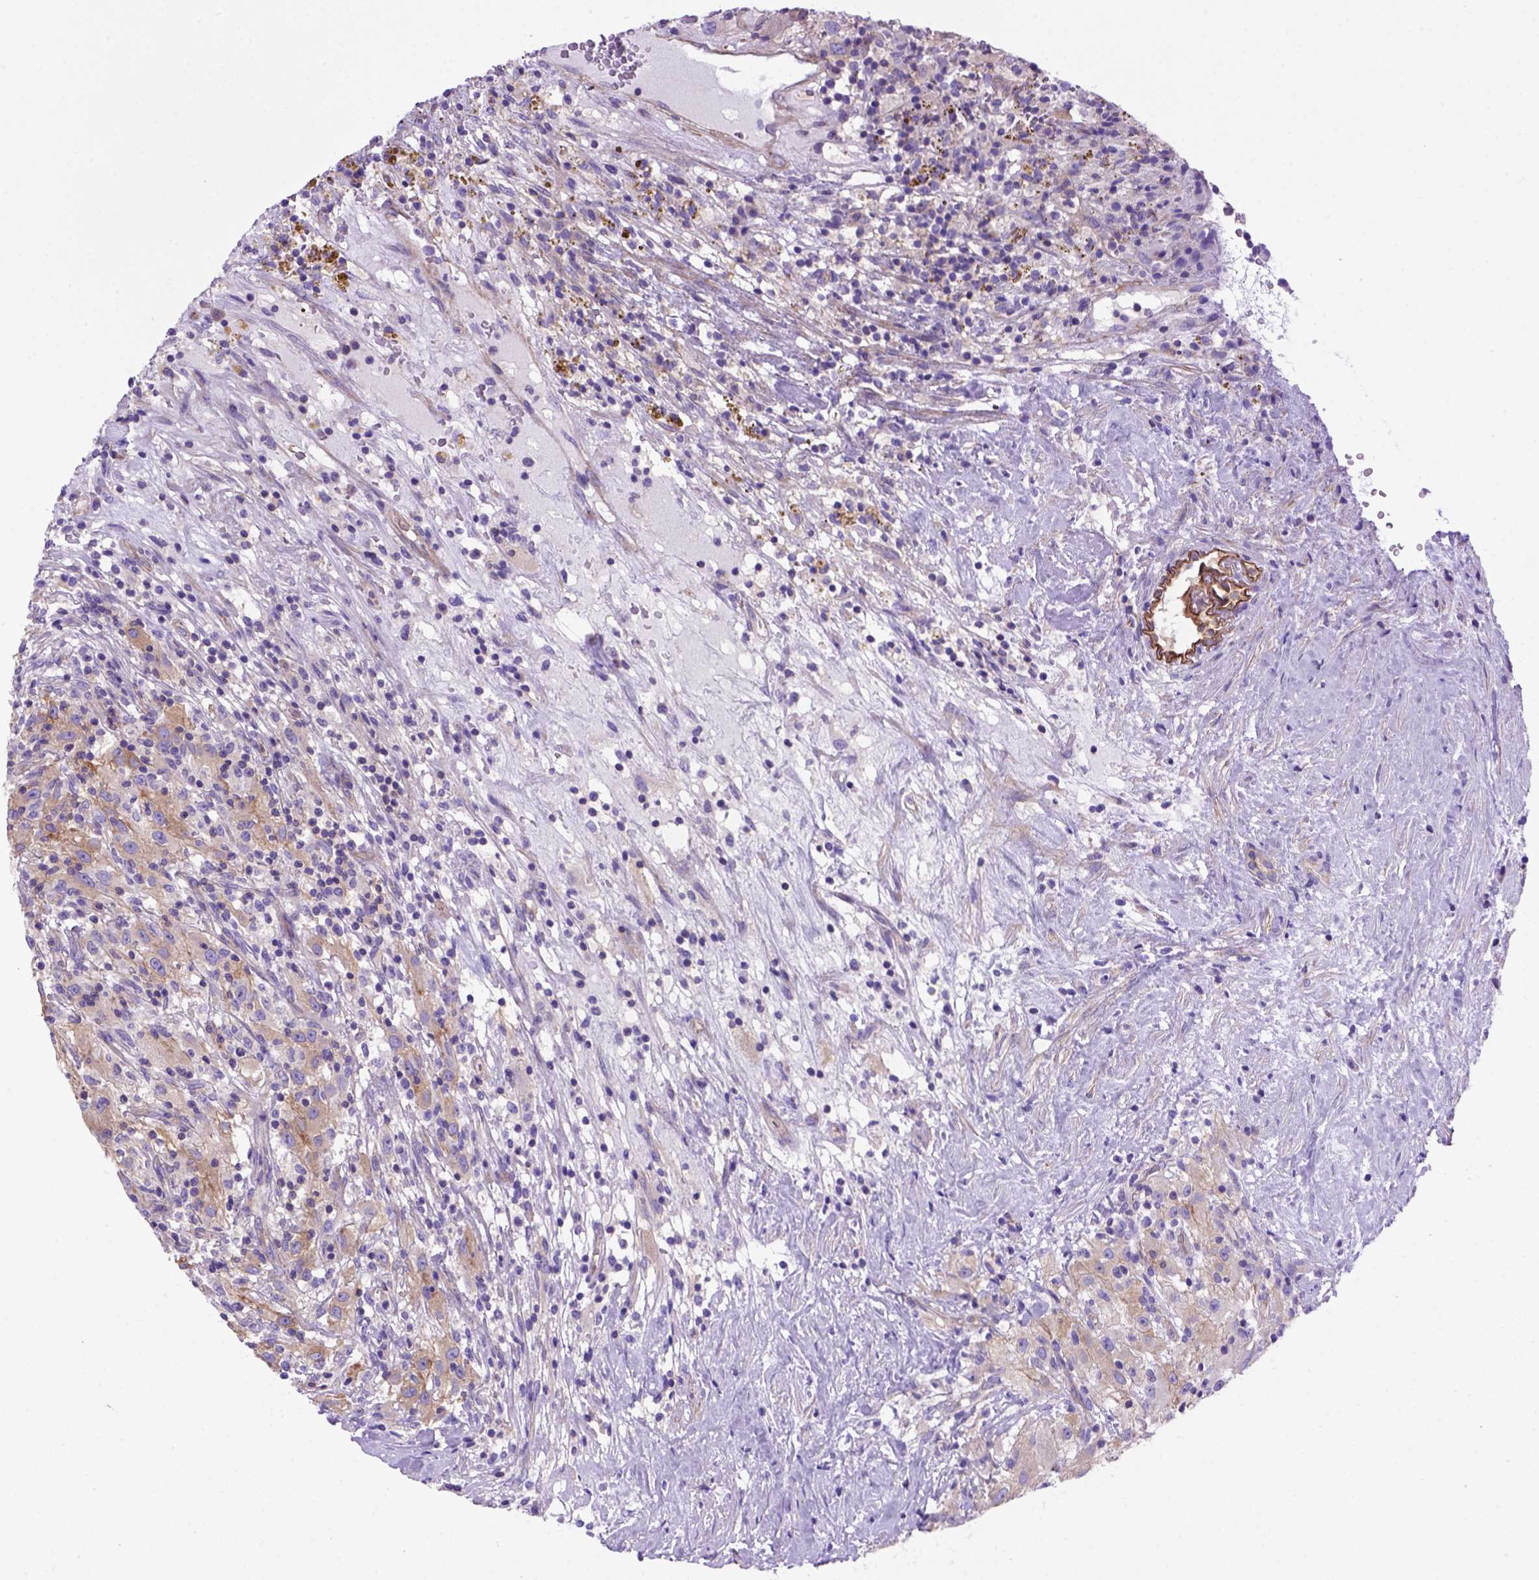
{"staining": {"intensity": "moderate", "quantity": ">75%", "location": "cytoplasmic/membranous"}, "tissue": "renal cancer", "cell_type": "Tumor cells", "image_type": "cancer", "snomed": [{"axis": "morphology", "description": "Adenocarcinoma, NOS"}, {"axis": "topography", "description": "Kidney"}], "caption": "Immunohistochemistry (DAB) staining of adenocarcinoma (renal) displays moderate cytoplasmic/membranous protein expression in approximately >75% of tumor cells.", "gene": "PEX12", "patient": {"sex": "female", "age": 67}}